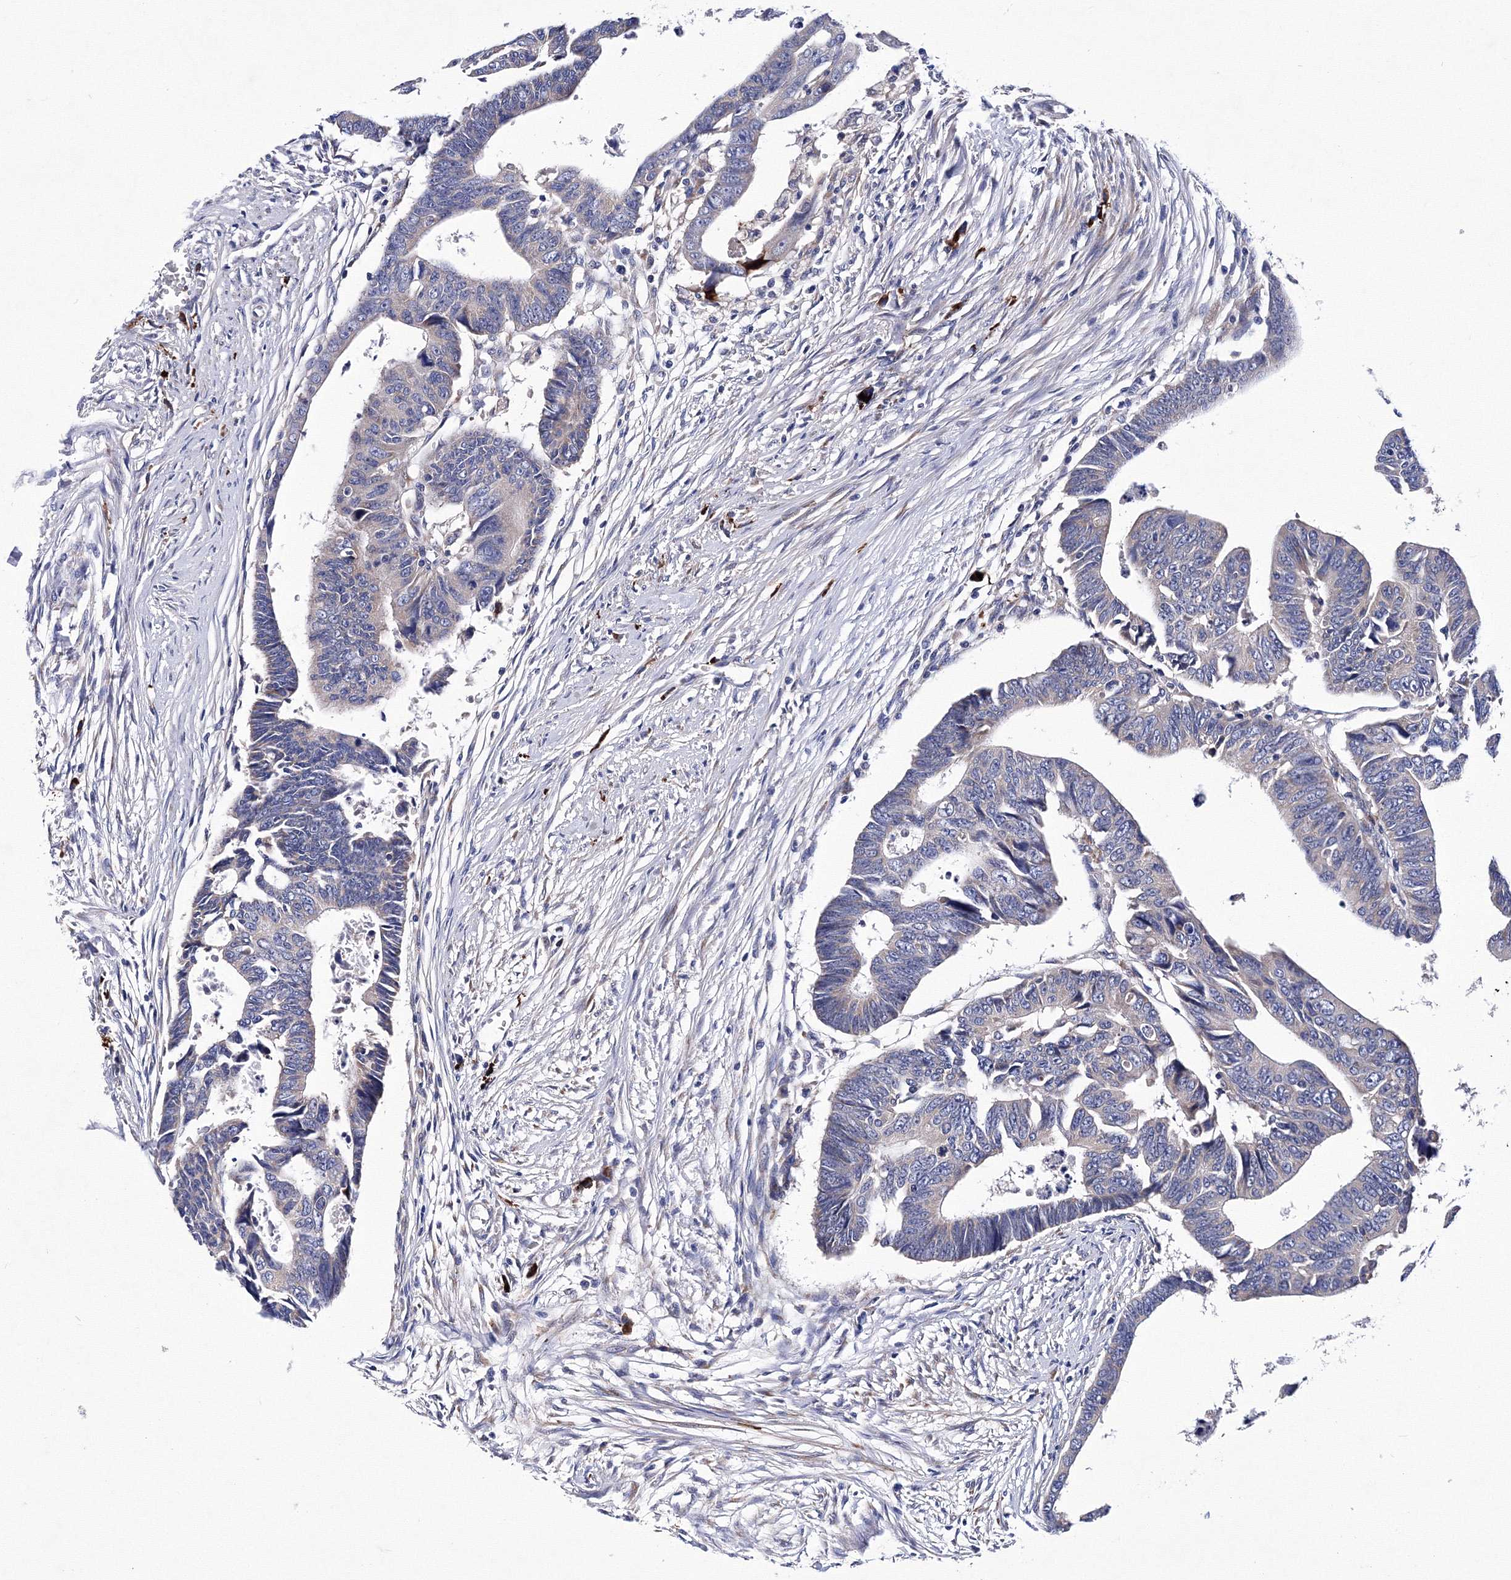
{"staining": {"intensity": "negative", "quantity": "none", "location": "none"}, "tissue": "colorectal cancer", "cell_type": "Tumor cells", "image_type": "cancer", "snomed": [{"axis": "morphology", "description": "Adenocarcinoma, NOS"}, {"axis": "topography", "description": "Rectum"}], "caption": "An image of colorectal cancer (adenocarcinoma) stained for a protein demonstrates no brown staining in tumor cells. The staining was performed using DAB (3,3'-diaminobenzidine) to visualize the protein expression in brown, while the nuclei were stained in blue with hematoxylin (Magnification: 20x).", "gene": "TRPM2", "patient": {"sex": "female", "age": 65}}